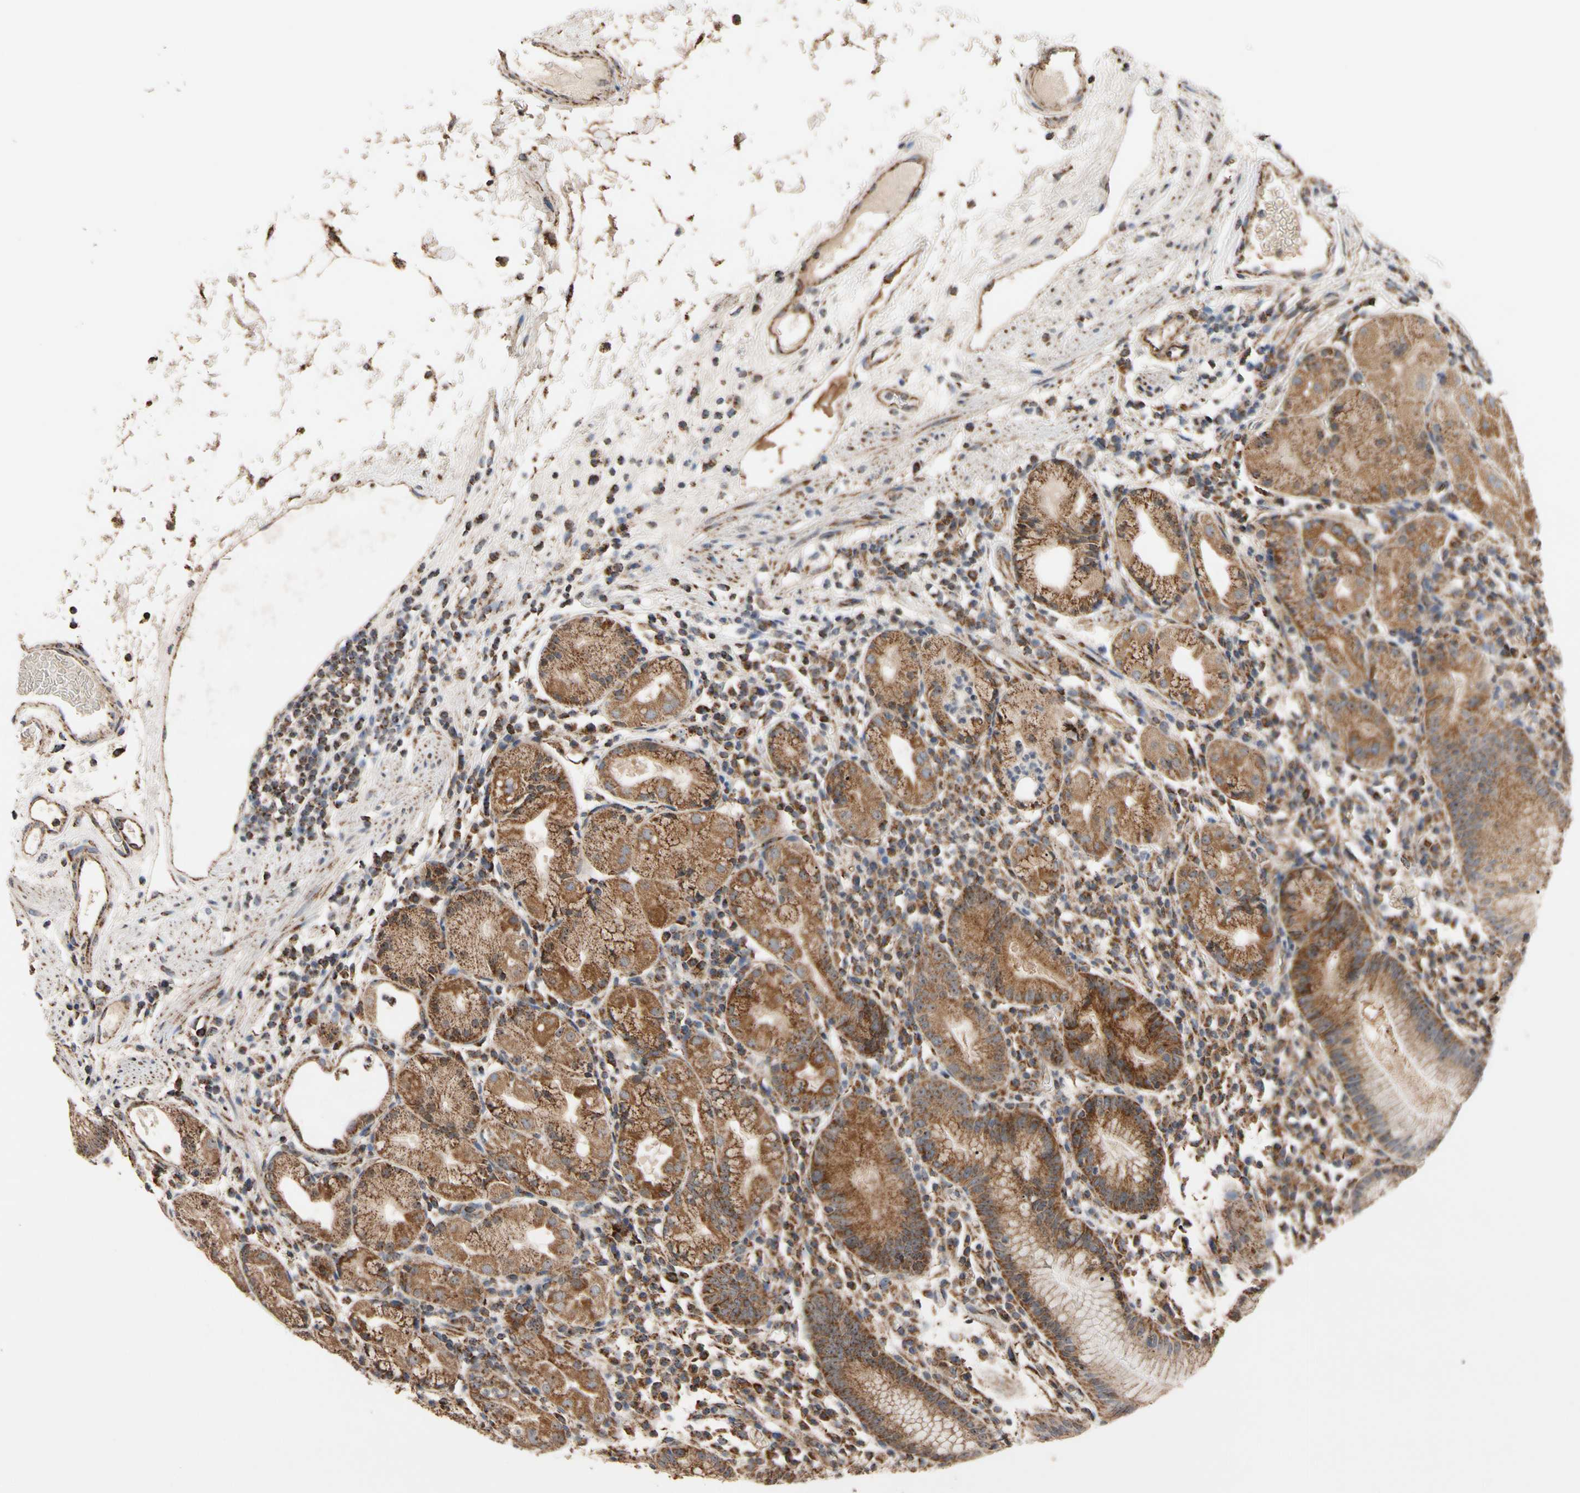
{"staining": {"intensity": "strong", "quantity": ">75%", "location": "cytoplasmic/membranous,nuclear"}, "tissue": "stomach", "cell_type": "Glandular cells", "image_type": "normal", "snomed": [{"axis": "morphology", "description": "Normal tissue, NOS"}, {"axis": "topography", "description": "Stomach"}, {"axis": "topography", "description": "Stomach, lower"}], "caption": "Strong cytoplasmic/membranous,nuclear staining is identified in about >75% of glandular cells in benign stomach. The protein is stained brown, and the nuclei are stained in blue (DAB (3,3'-diaminobenzidine) IHC with brightfield microscopy, high magnification).", "gene": "FAM110B", "patient": {"sex": "female", "age": 75}}